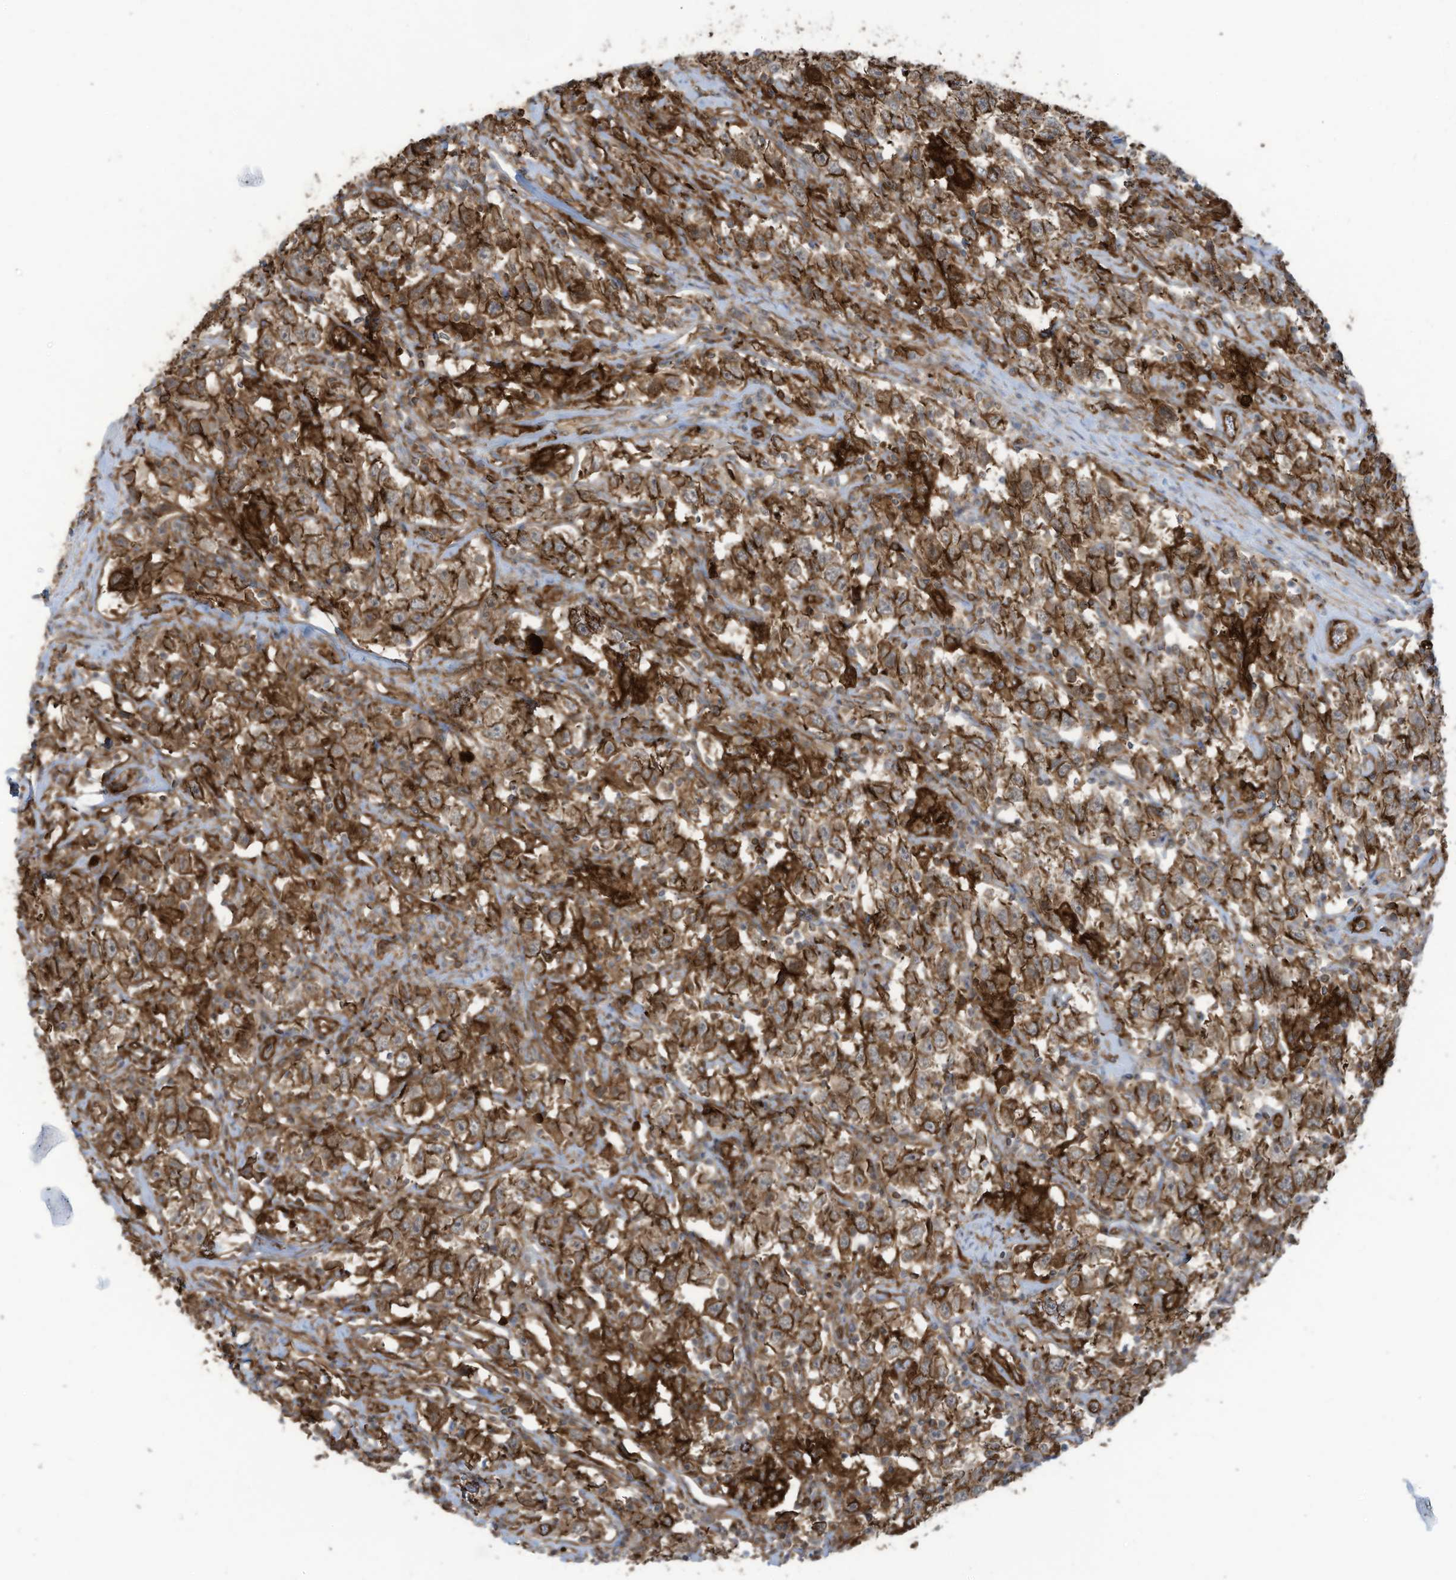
{"staining": {"intensity": "strong", "quantity": ">75%", "location": "cytoplasmic/membranous"}, "tissue": "testis cancer", "cell_type": "Tumor cells", "image_type": "cancer", "snomed": [{"axis": "morphology", "description": "Seminoma, NOS"}, {"axis": "topography", "description": "Testis"}], "caption": "Testis cancer (seminoma) tissue exhibits strong cytoplasmic/membranous positivity in about >75% of tumor cells, visualized by immunohistochemistry.", "gene": "SLC9A2", "patient": {"sex": "male", "age": 41}}